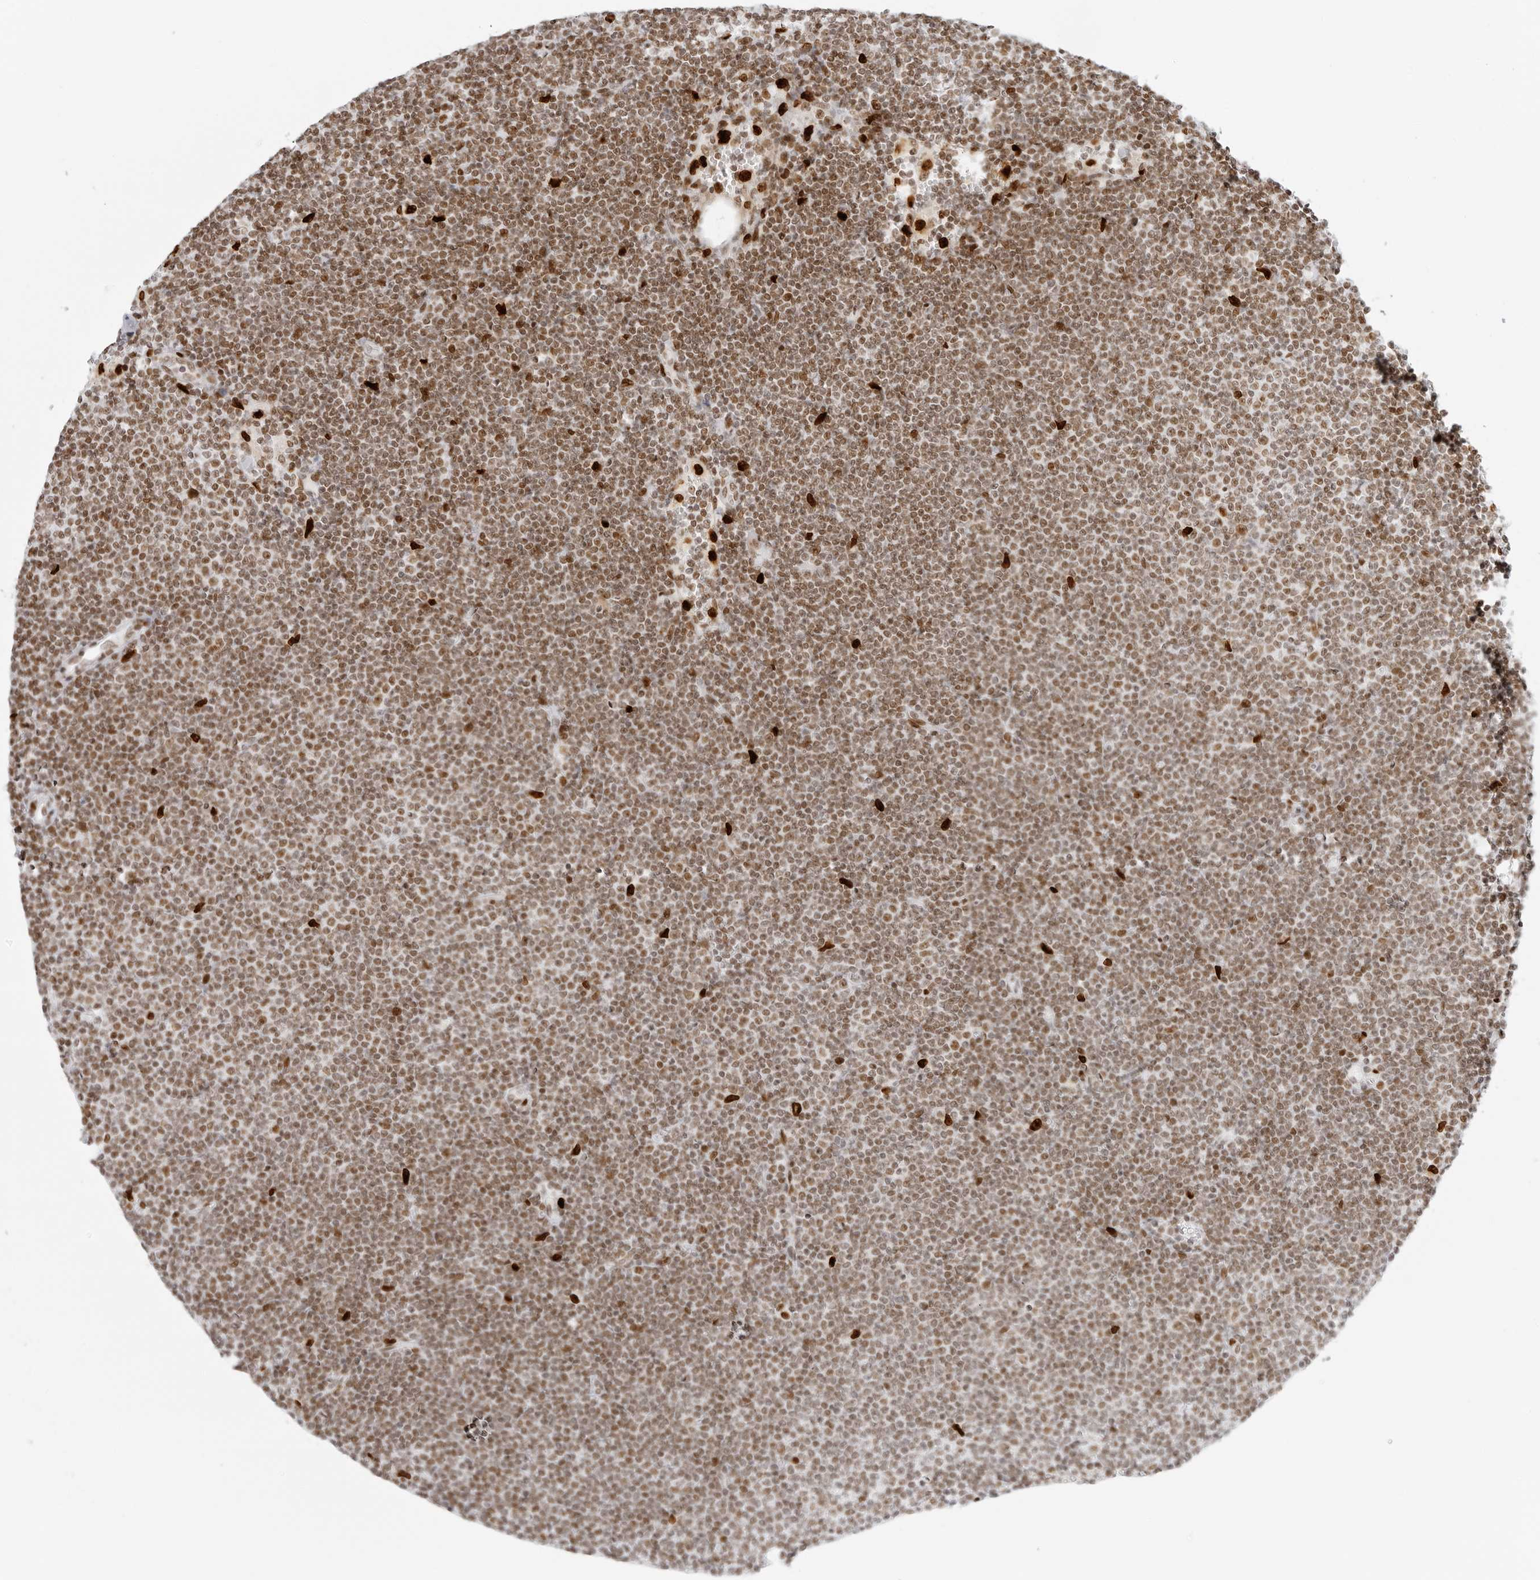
{"staining": {"intensity": "moderate", "quantity": ">75%", "location": "nuclear"}, "tissue": "lymphoma", "cell_type": "Tumor cells", "image_type": "cancer", "snomed": [{"axis": "morphology", "description": "Malignant lymphoma, non-Hodgkin's type, Low grade"}, {"axis": "topography", "description": "Lymph node"}], "caption": "Immunohistochemical staining of human lymphoma reveals moderate nuclear protein positivity in approximately >75% of tumor cells. (DAB IHC with brightfield microscopy, high magnification).", "gene": "RCC1", "patient": {"sex": "female", "age": 53}}